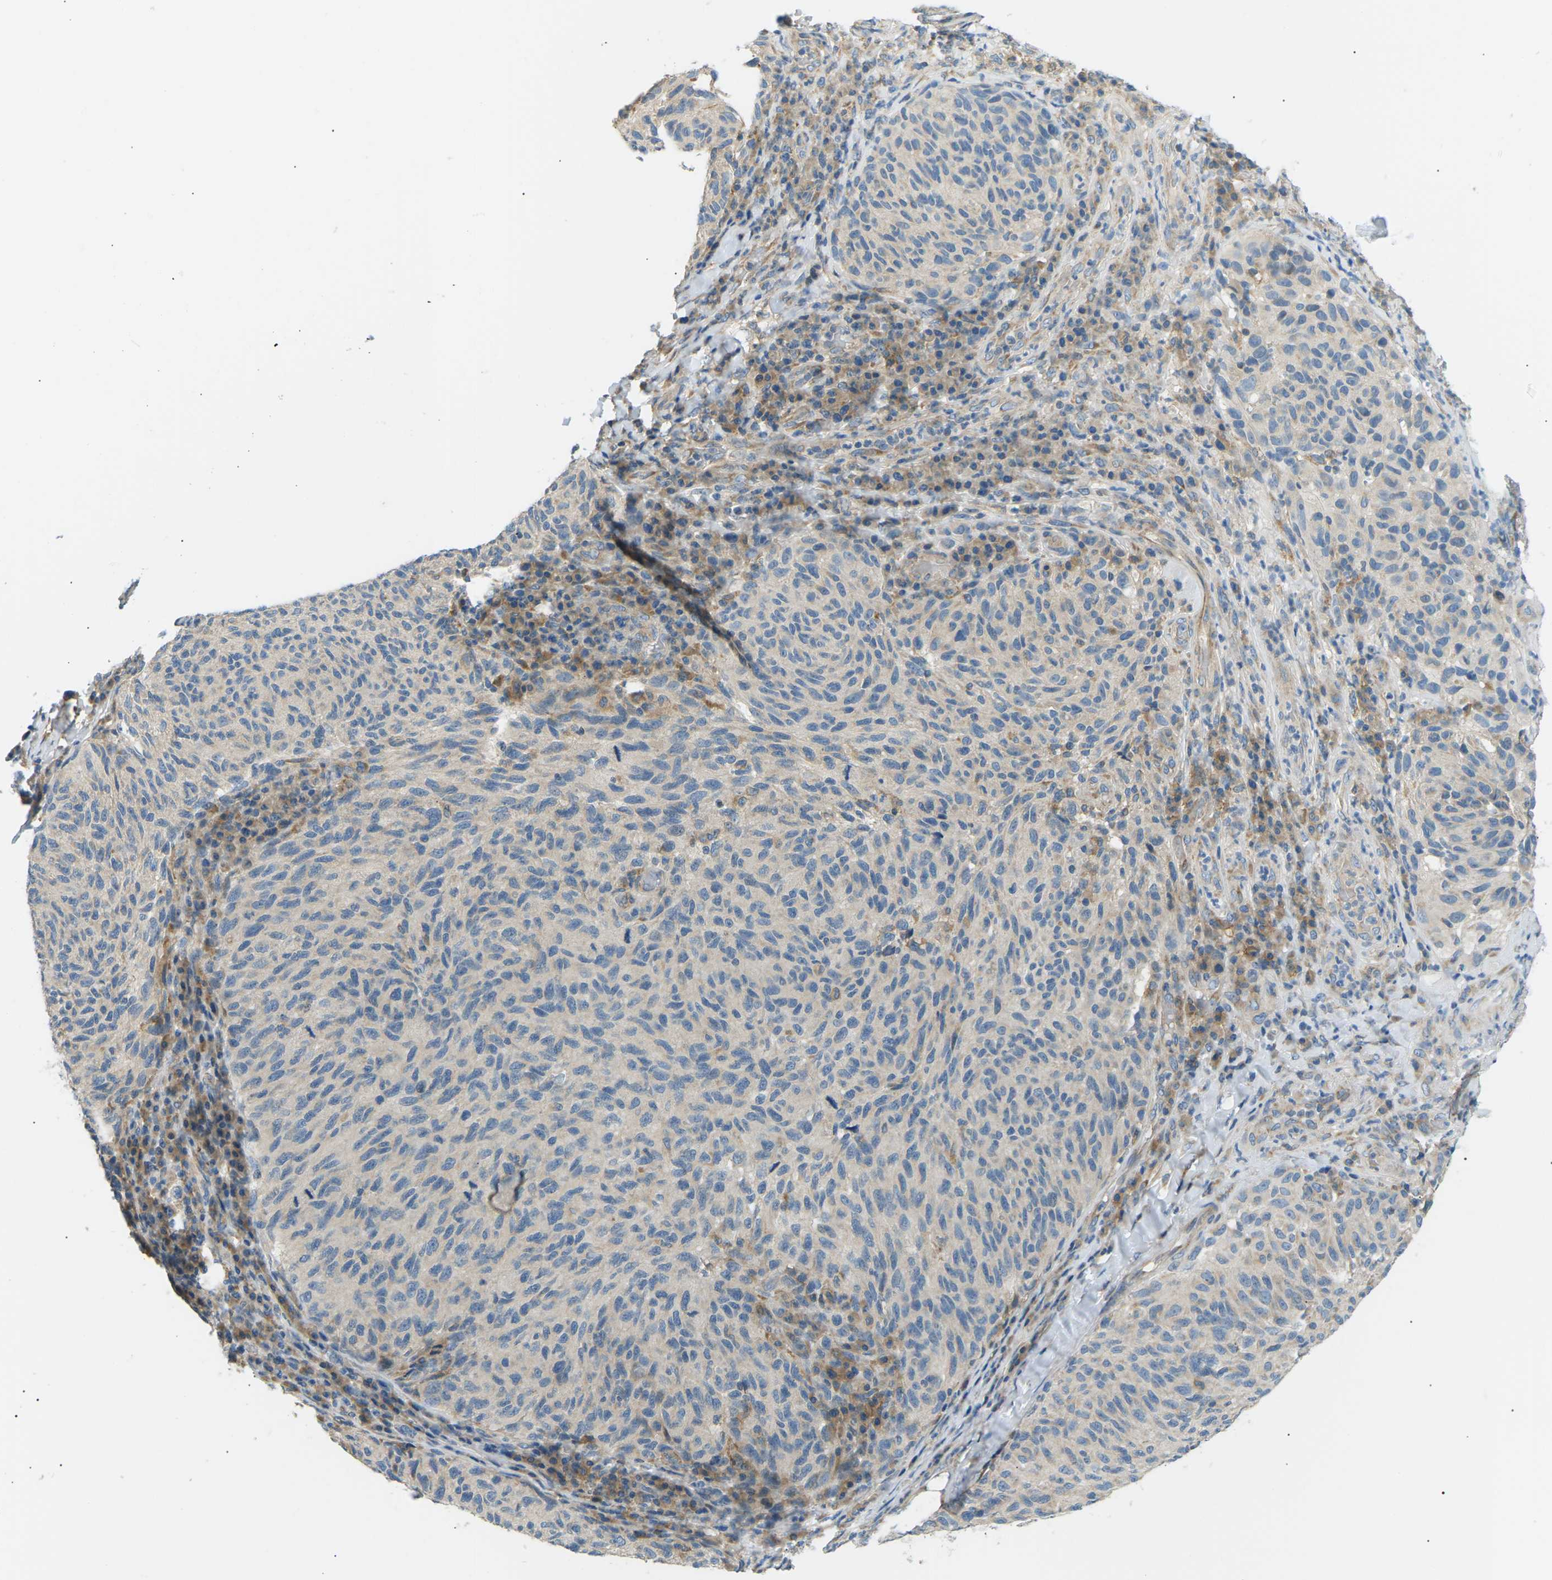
{"staining": {"intensity": "negative", "quantity": "none", "location": "none"}, "tissue": "melanoma", "cell_type": "Tumor cells", "image_type": "cancer", "snomed": [{"axis": "morphology", "description": "Malignant melanoma, NOS"}, {"axis": "topography", "description": "Skin"}], "caption": "Immunohistochemistry histopathology image of neoplastic tissue: human malignant melanoma stained with DAB (3,3'-diaminobenzidine) reveals no significant protein expression in tumor cells.", "gene": "TBC1D8", "patient": {"sex": "female", "age": 73}}